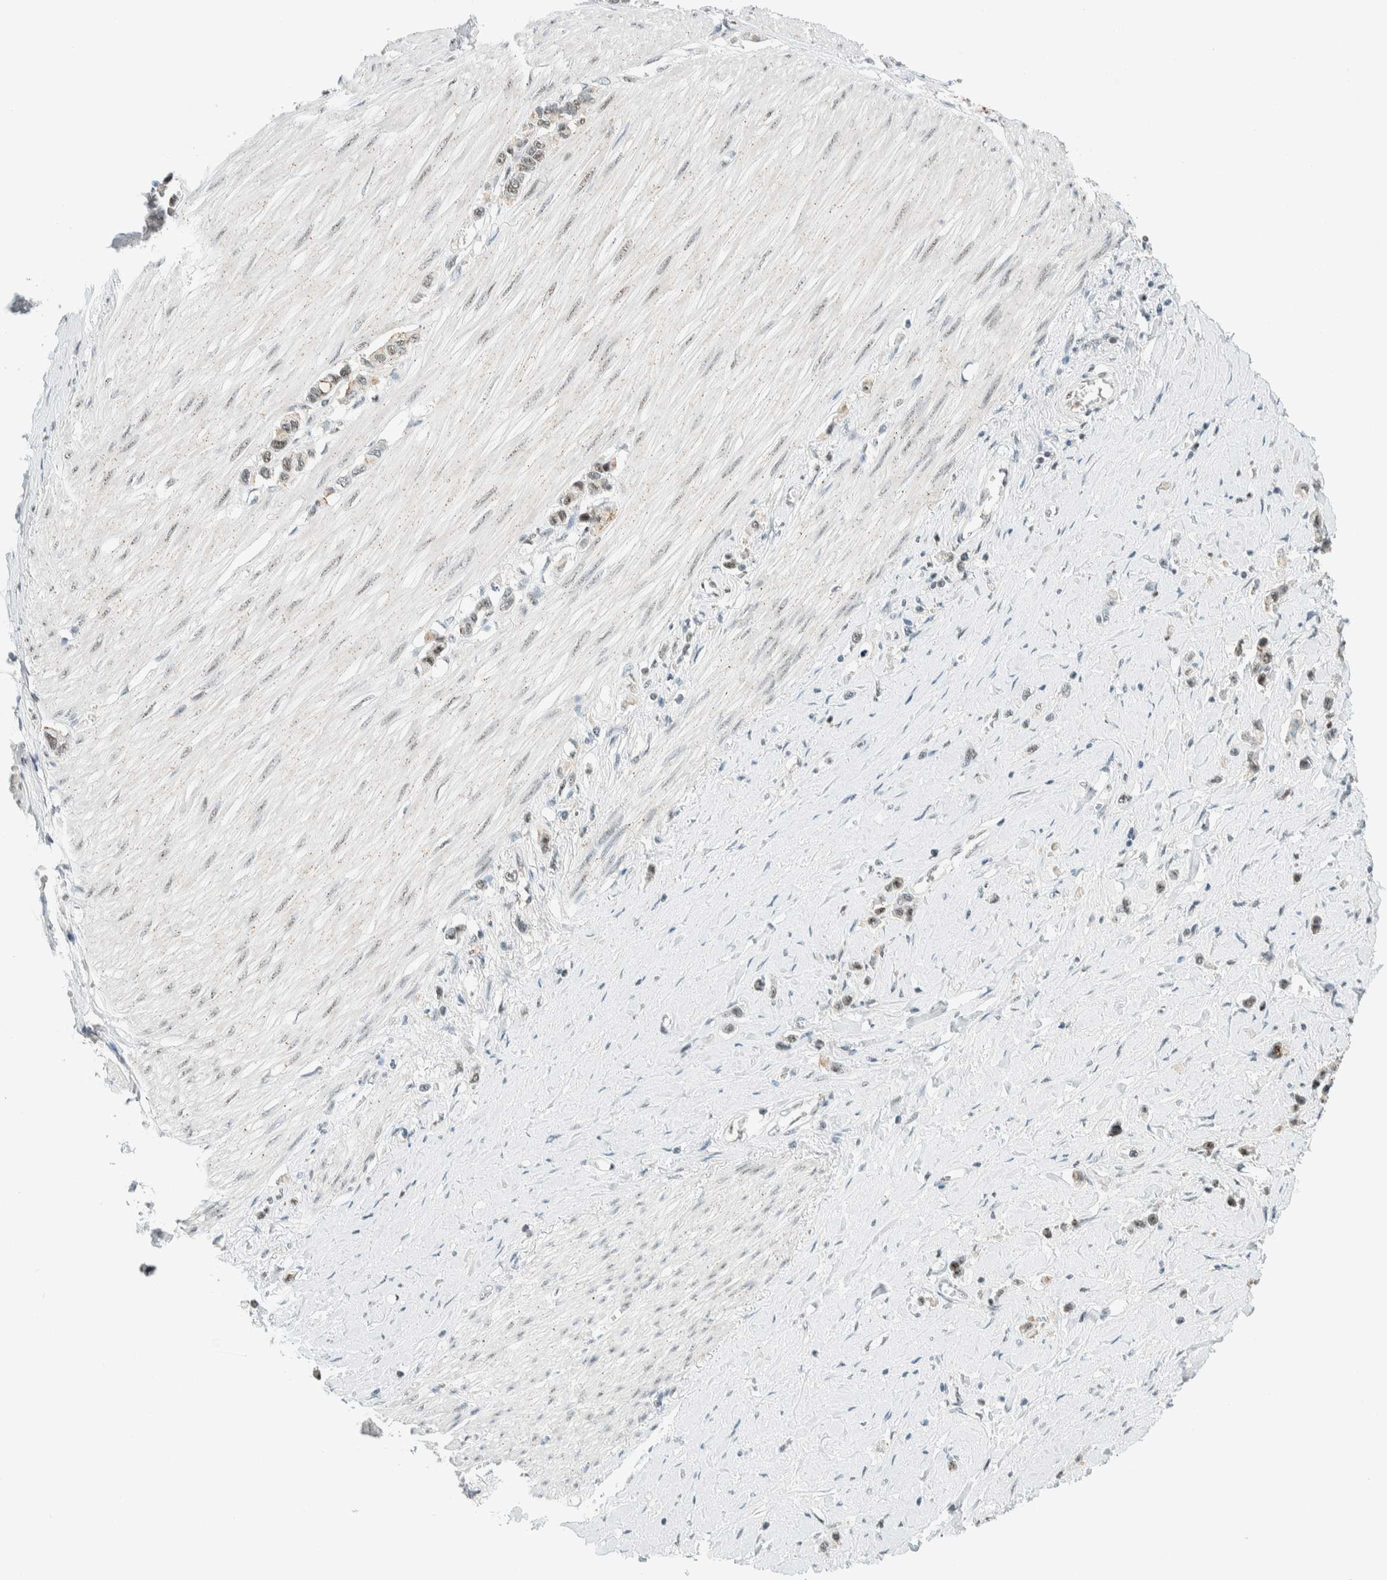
{"staining": {"intensity": "weak", "quantity": ">75%", "location": "nuclear"}, "tissue": "stomach cancer", "cell_type": "Tumor cells", "image_type": "cancer", "snomed": [{"axis": "morphology", "description": "Adenocarcinoma, NOS"}, {"axis": "topography", "description": "Stomach"}], "caption": "Stomach cancer stained with IHC shows weak nuclear positivity in approximately >75% of tumor cells.", "gene": "CYSRT1", "patient": {"sex": "female", "age": 65}}